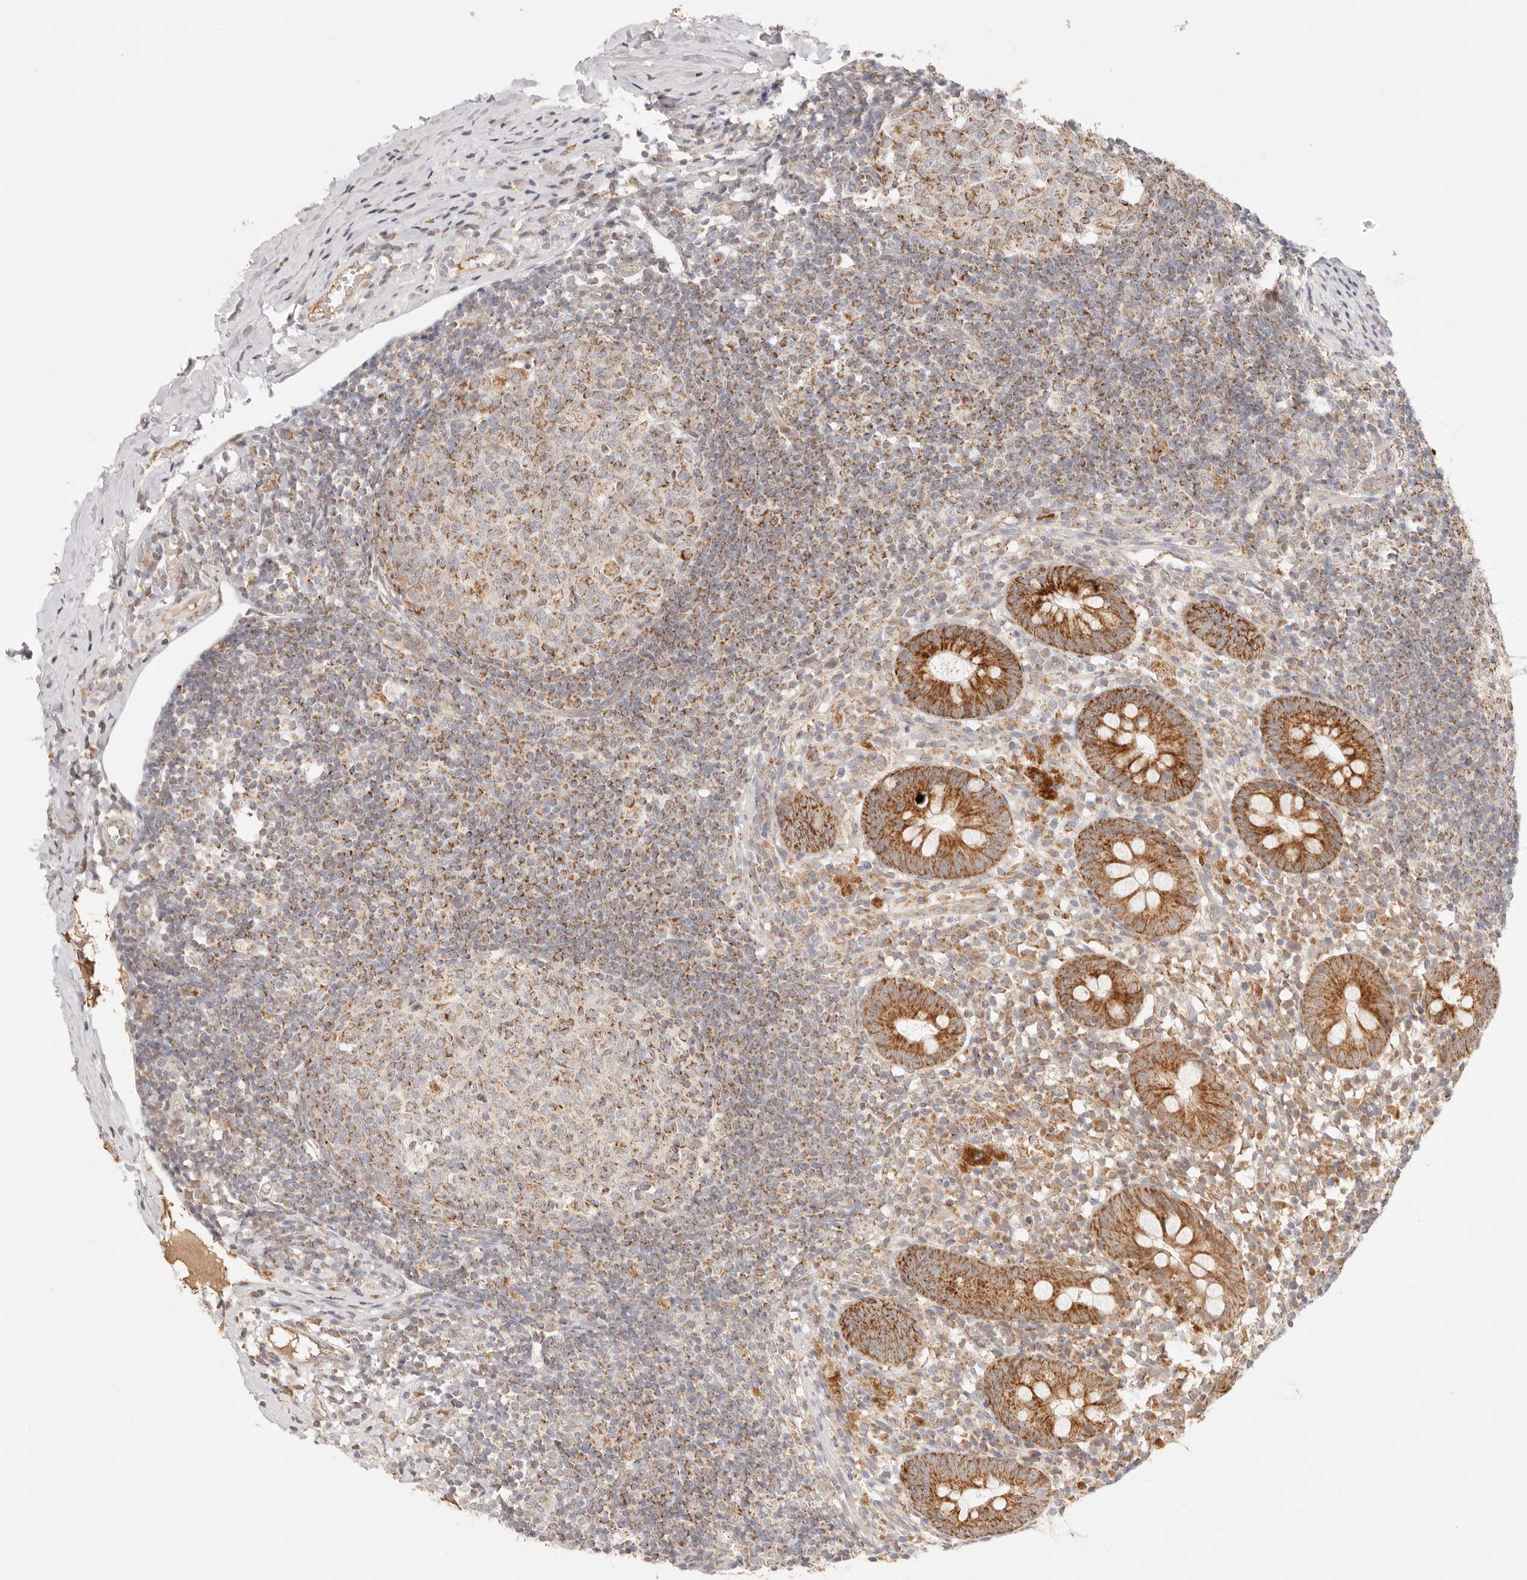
{"staining": {"intensity": "strong", "quantity": ">75%", "location": "cytoplasmic/membranous"}, "tissue": "appendix", "cell_type": "Glandular cells", "image_type": "normal", "snomed": [{"axis": "morphology", "description": "Normal tissue, NOS"}, {"axis": "topography", "description": "Appendix"}], "caption": "The micrograph shows staining of unremarkable appendix, revealing strong cytoplasmic/membranous protein staining (brown color) within glandular cells. (DAB (3,3'-diaminobenzidine) IHC with brightfield microscopy, high magnification).", "gene": "COA6", "patient": {"sex": "female", "age": 20}}